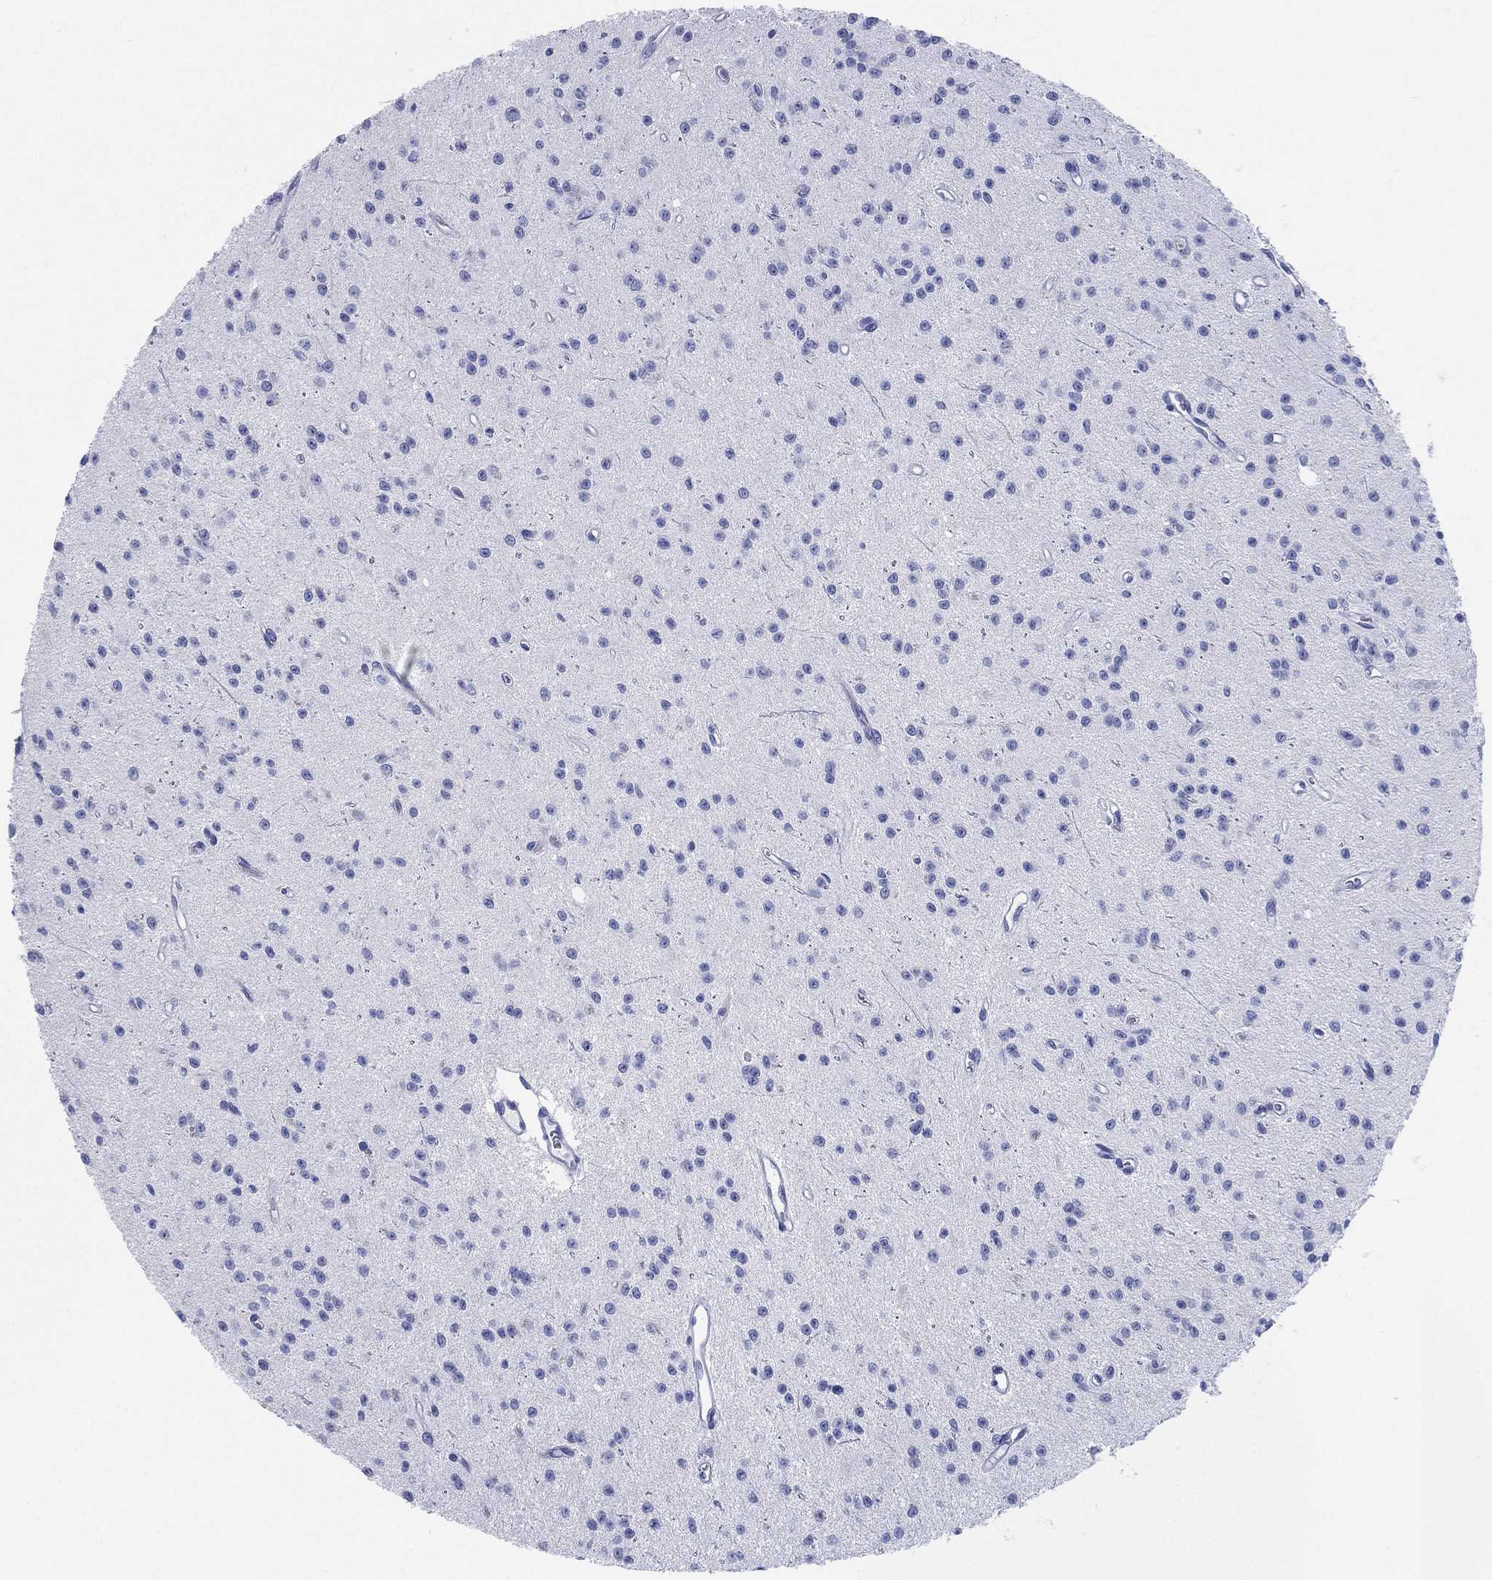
{"staining": {"intensity": "negative", "quantity": "none", "location": "none"}, "tissue": "glioma", "cell_type": "Tumor cells", "image_type": "cancer", "snomed": [{"axis": "morphology", "description": "Glioma, malignant, Low grade"}, {"axis": "topography", "description": "Brain"}], "caption": "Immunohistochemistry (IHC) histopathology image of human glioma stained for a protein (brown), which displays no staining in tumor cells.", "gene": "CD79A", "patient": {"sex": "female", "age": 45}}